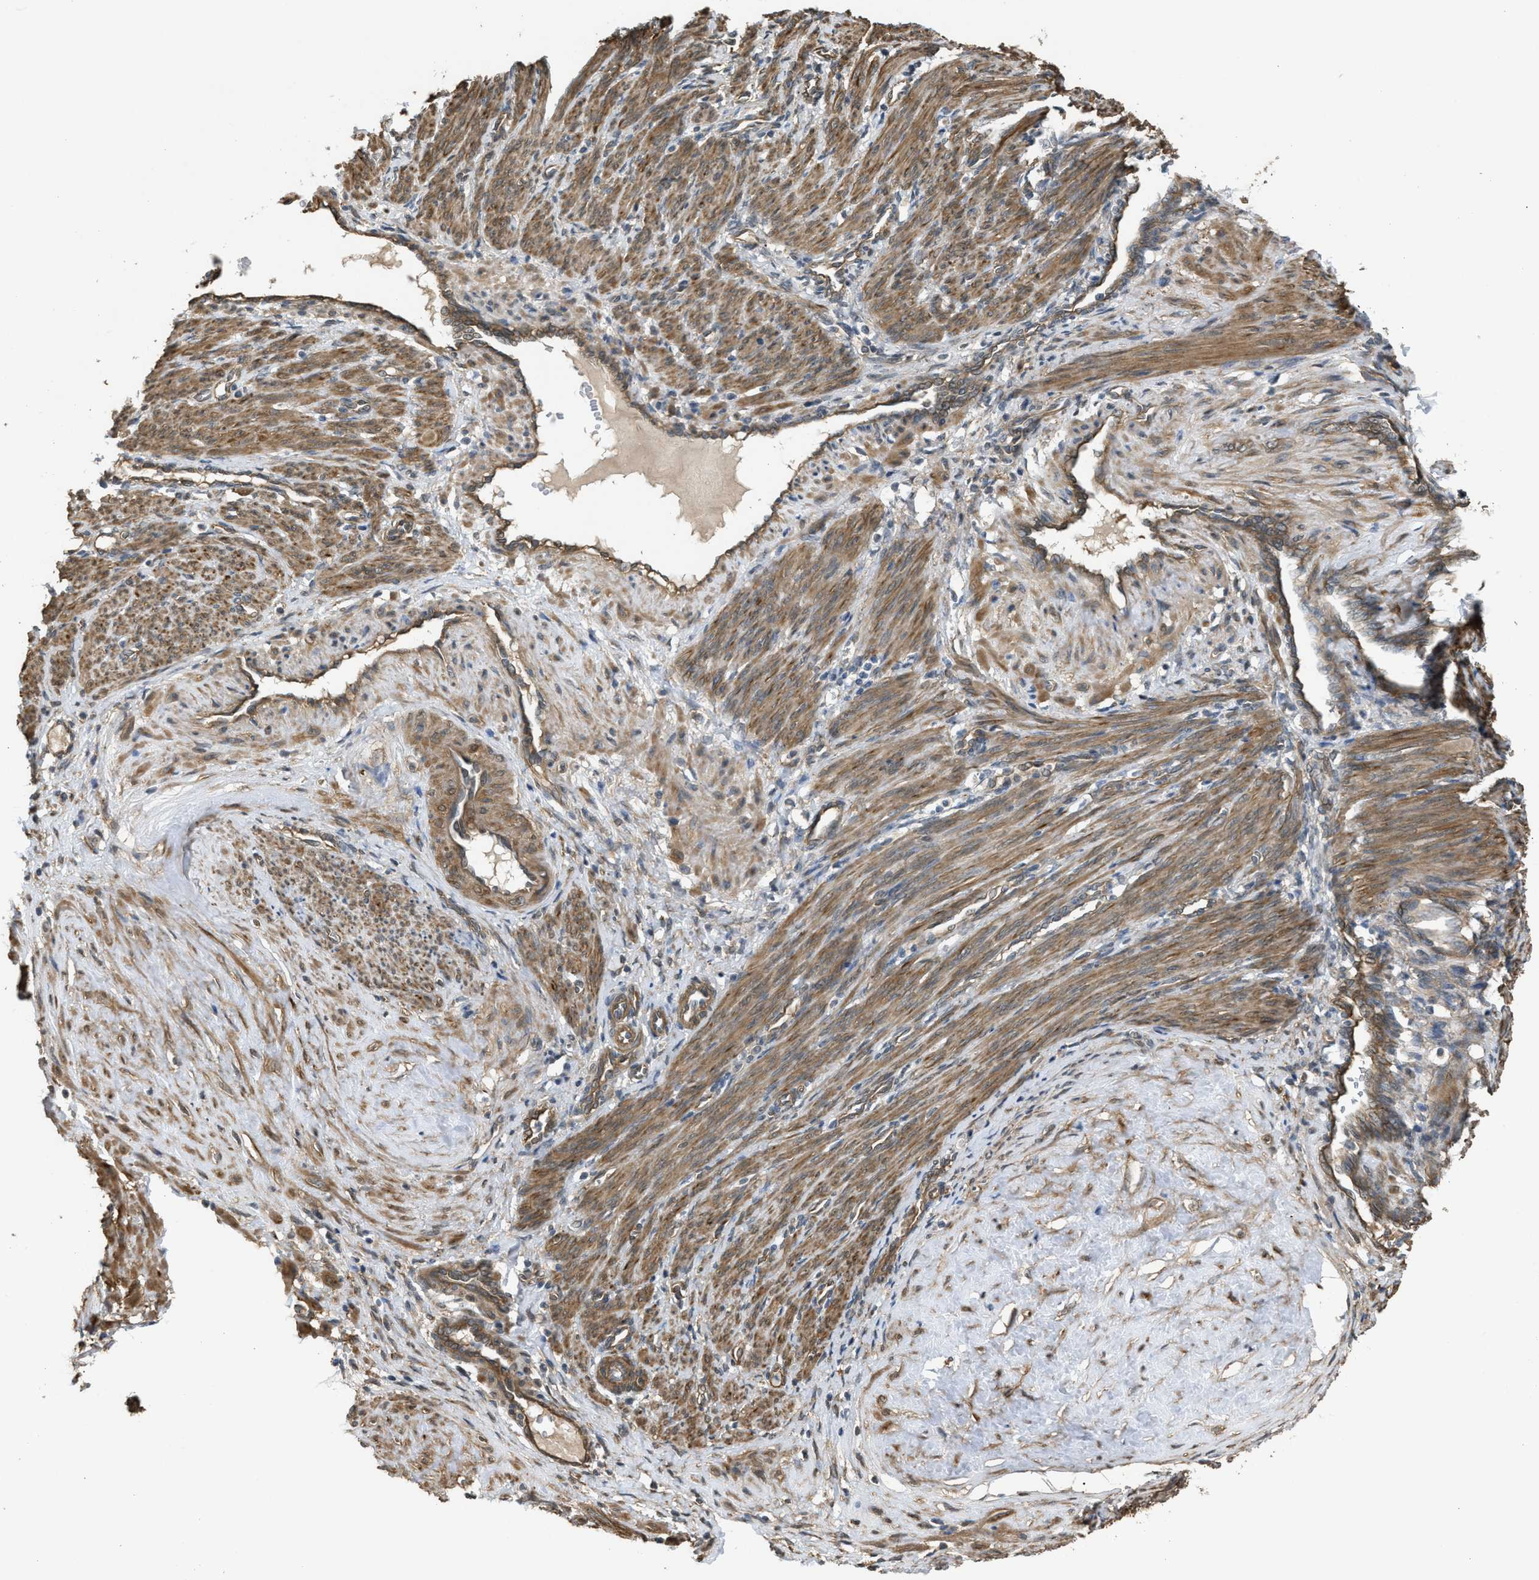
{"staining": {"intensity": "moderate", "quantity": ">75%", "location": "cytoplasmic/membranous"}, "tissue": "smooth muscle", "cell_type": "Smooth muscle cells", "image_type": "normal", "snomed": [{"axis": "morphology", "description": "Normal tissue, NOS"}, {"axis": "topography", "description": "Endometrium"}], "caption": "IHC image of benign smooth muscle stained for a protein (brown), which demonstrates medium levels of moderate cytoplasmic/membranous staining in about >75% of smooth muscle cells.", "gene": "BAG3", "patient": {"sex": "female", "age": 33}}